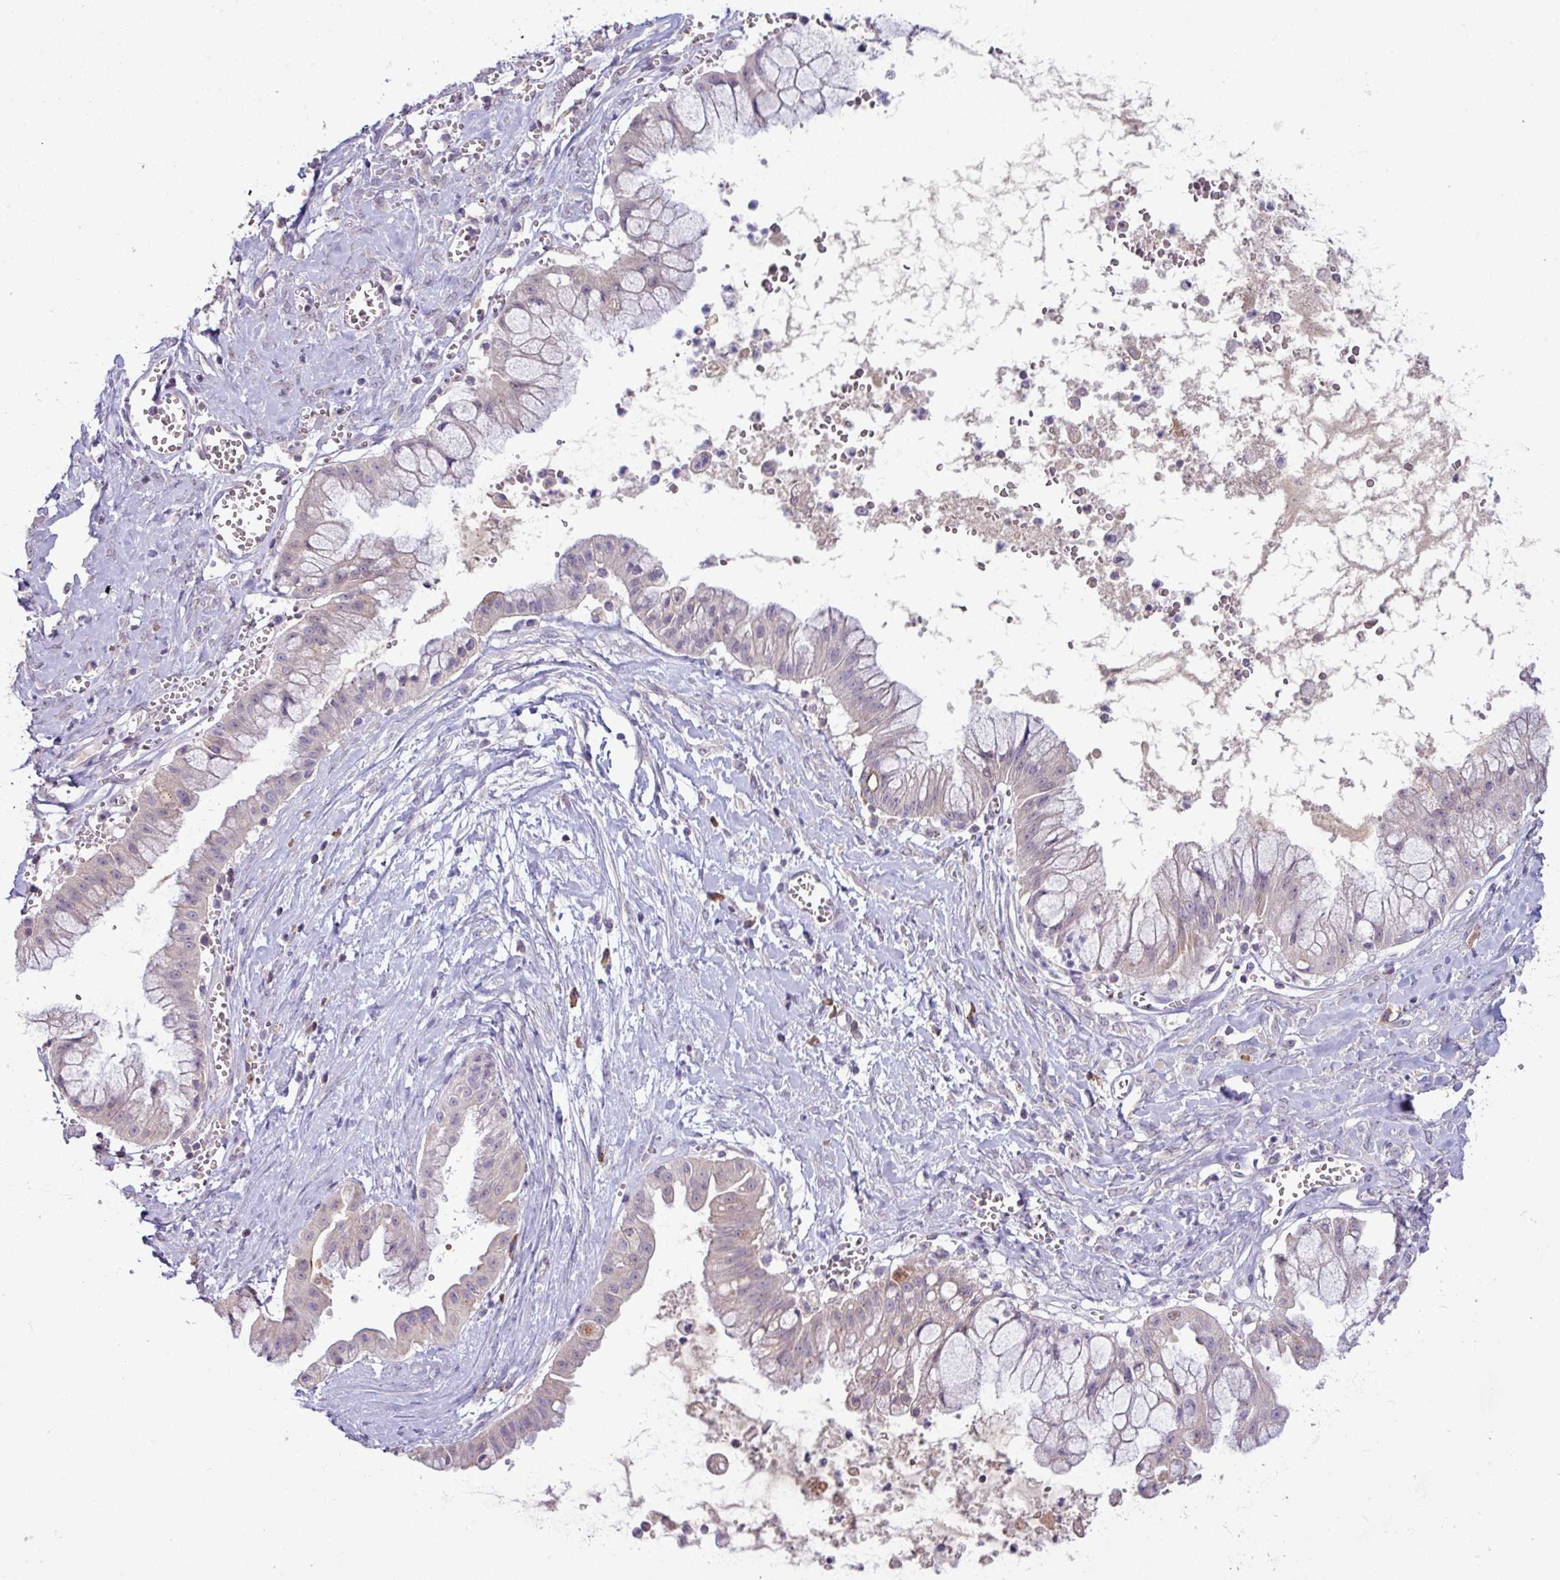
{"staining": {"intensity": "negative", "quantity": "none", "location": "none"}, "tissue": "ovarian cancer", "cell_type": "Tumor cells", "image_type": "cancer", "snomed": [{"axis": "morphology", "description": "Cystadenocarcinoma, mucinous, NOS"}, {"axis": "topography", "description": "Ovary"}], "caption": "Image shows no significant protein staining in tumor cells of mucinous cystadenocarcinoma (ovarian).", "gene": "SLAMF6", "patient": {"sex": "female", "age": 70}}